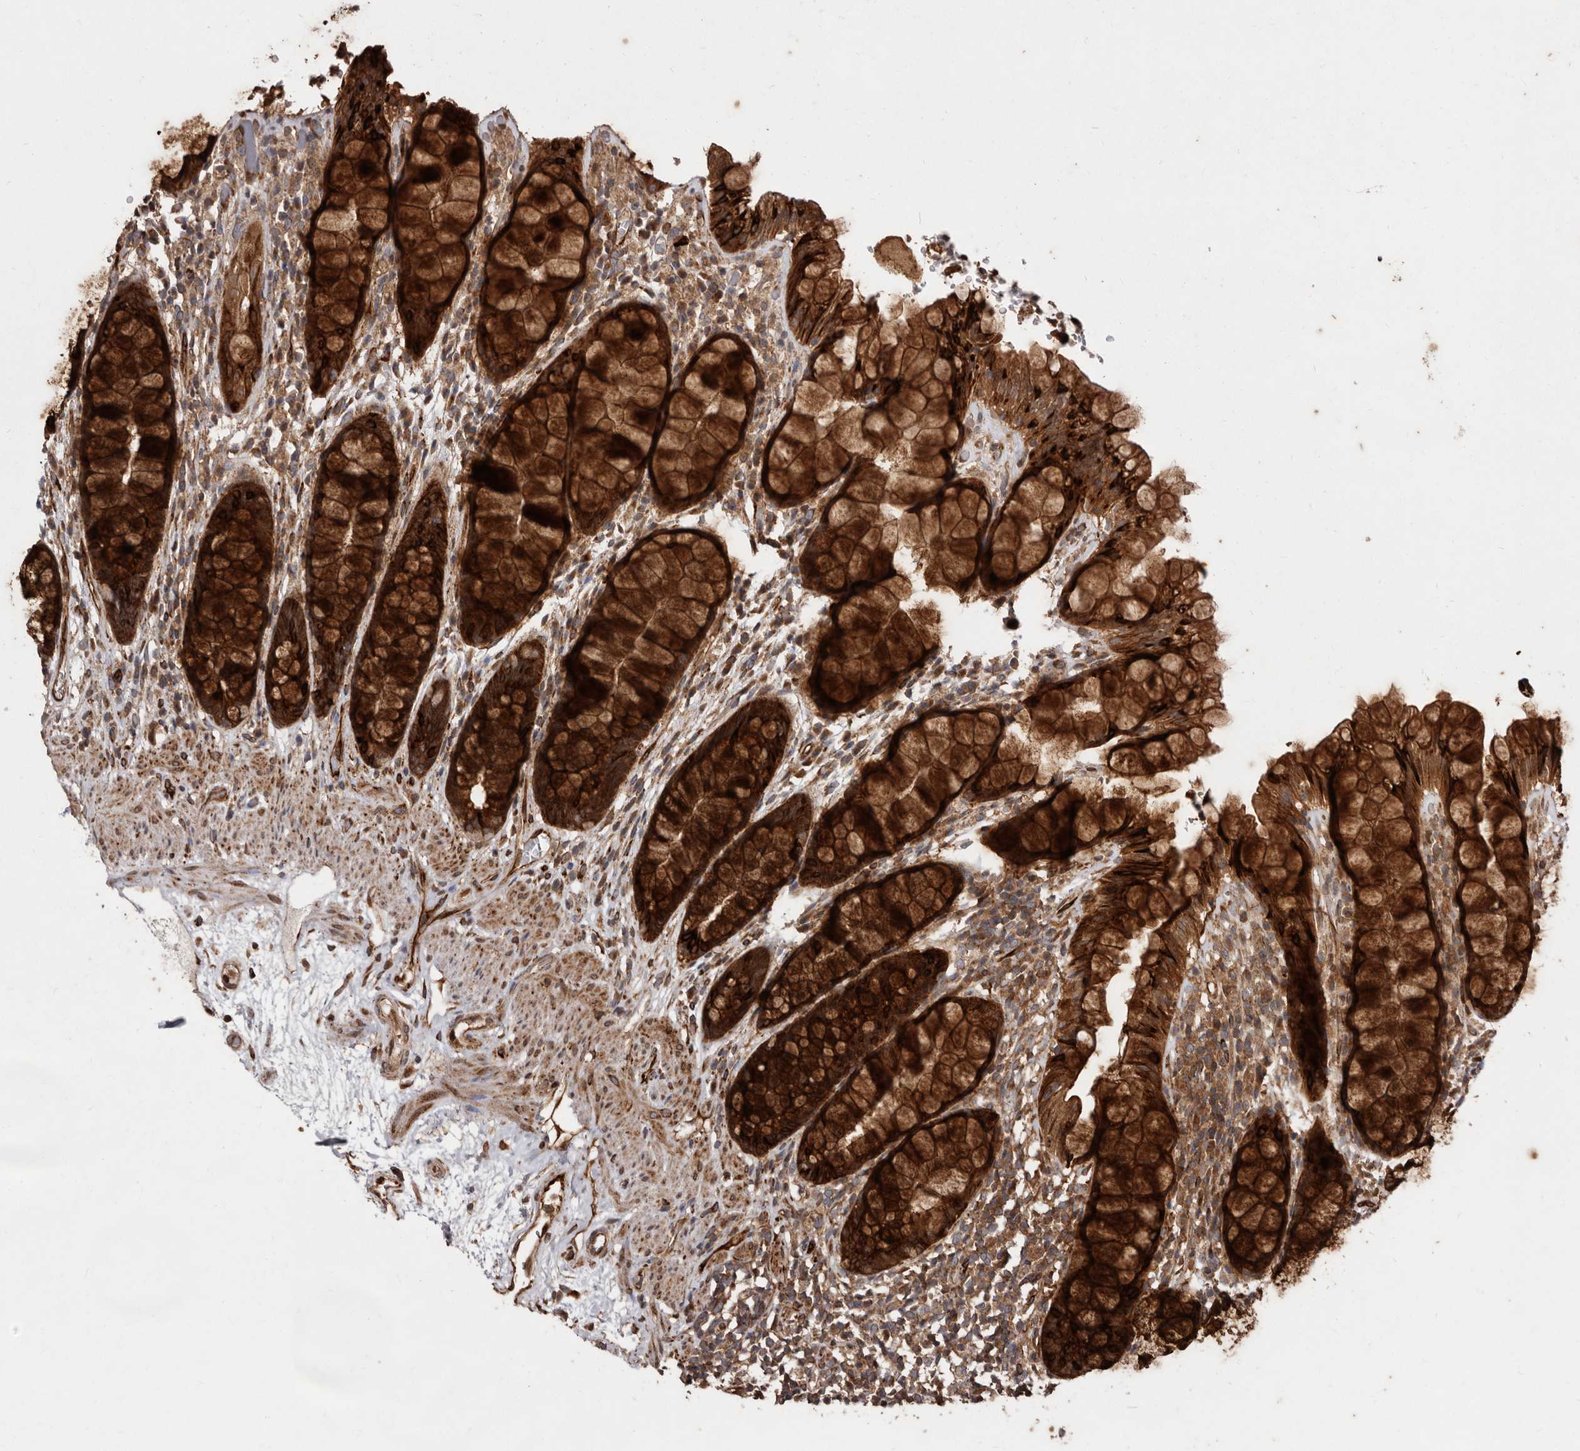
{"staining": {"intensity": "strong", "quantity": ">75%", "location": "cytoplasmic/membranous"}, "tissue": "rectum", "cell_type": "Glandular cells", "image_type": "normal", "snomed": [{"axis": "morphology", "description": "Normal tissue, NOS"}, {"axis": "topography", "description": "Rectum"}], "caption": "This is an image of immunohistochemistry staining of unremarkable rectum, which shows strong positivity in the cytoplasmic/membranous of glandular cells.", "gene": "FLAD1", "patient": {"sex": "male", "age": 64}}